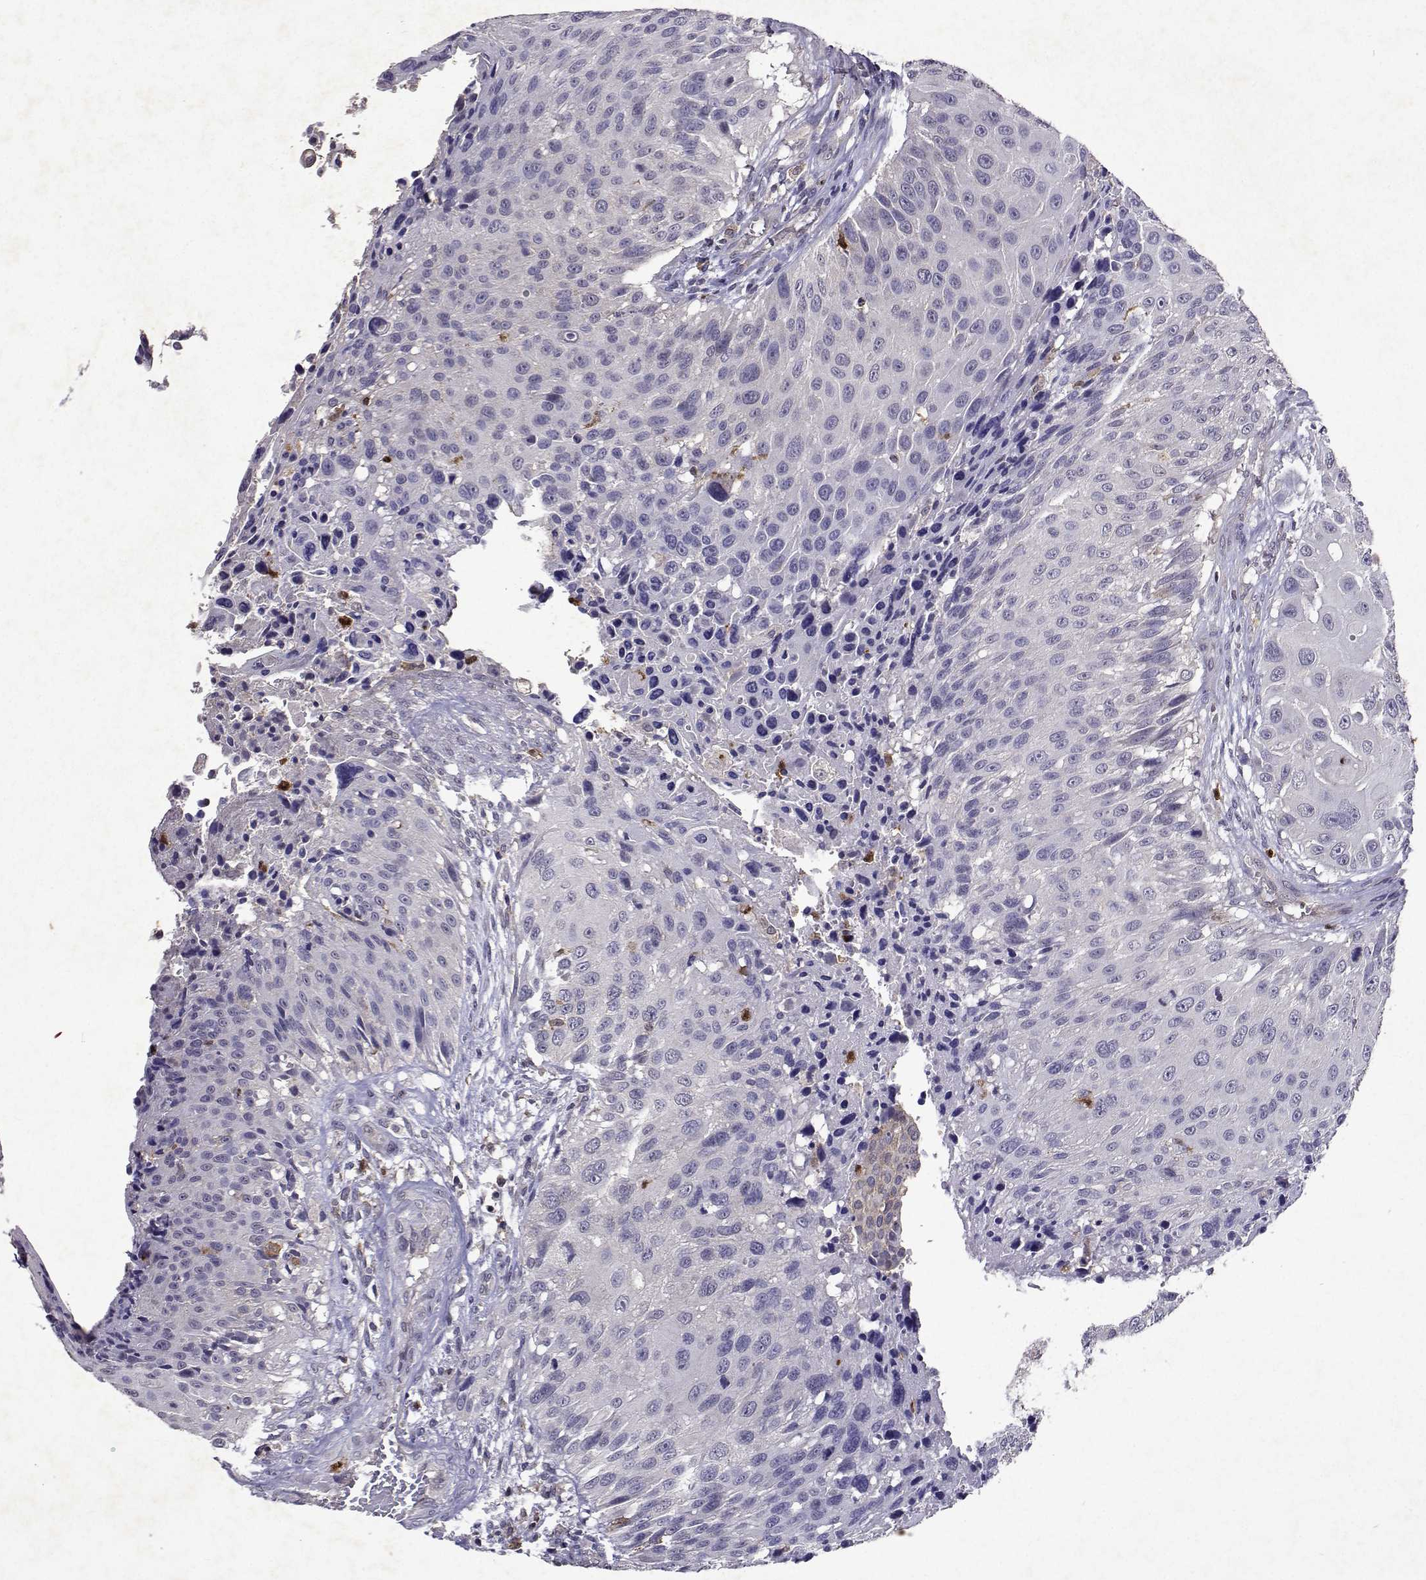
{"staining": {"intensity": "negative", "quantity": "none", "location": "none"}, "tissue": "urothelial cancer", "cell_type": "Tumor cells", "image_type": "cancer", "snomed": [{"axis": "morphology", "description": "Urothelial carcinoma, NOS"}, {"axis": "topography", "description": "Urinary bladder"}], "caption": "Micrograph shows no significant protein expression in tumor cells of urothelial cancer.", "gene": "APAF1", "patient": {"sex": "male", "age": 55}}